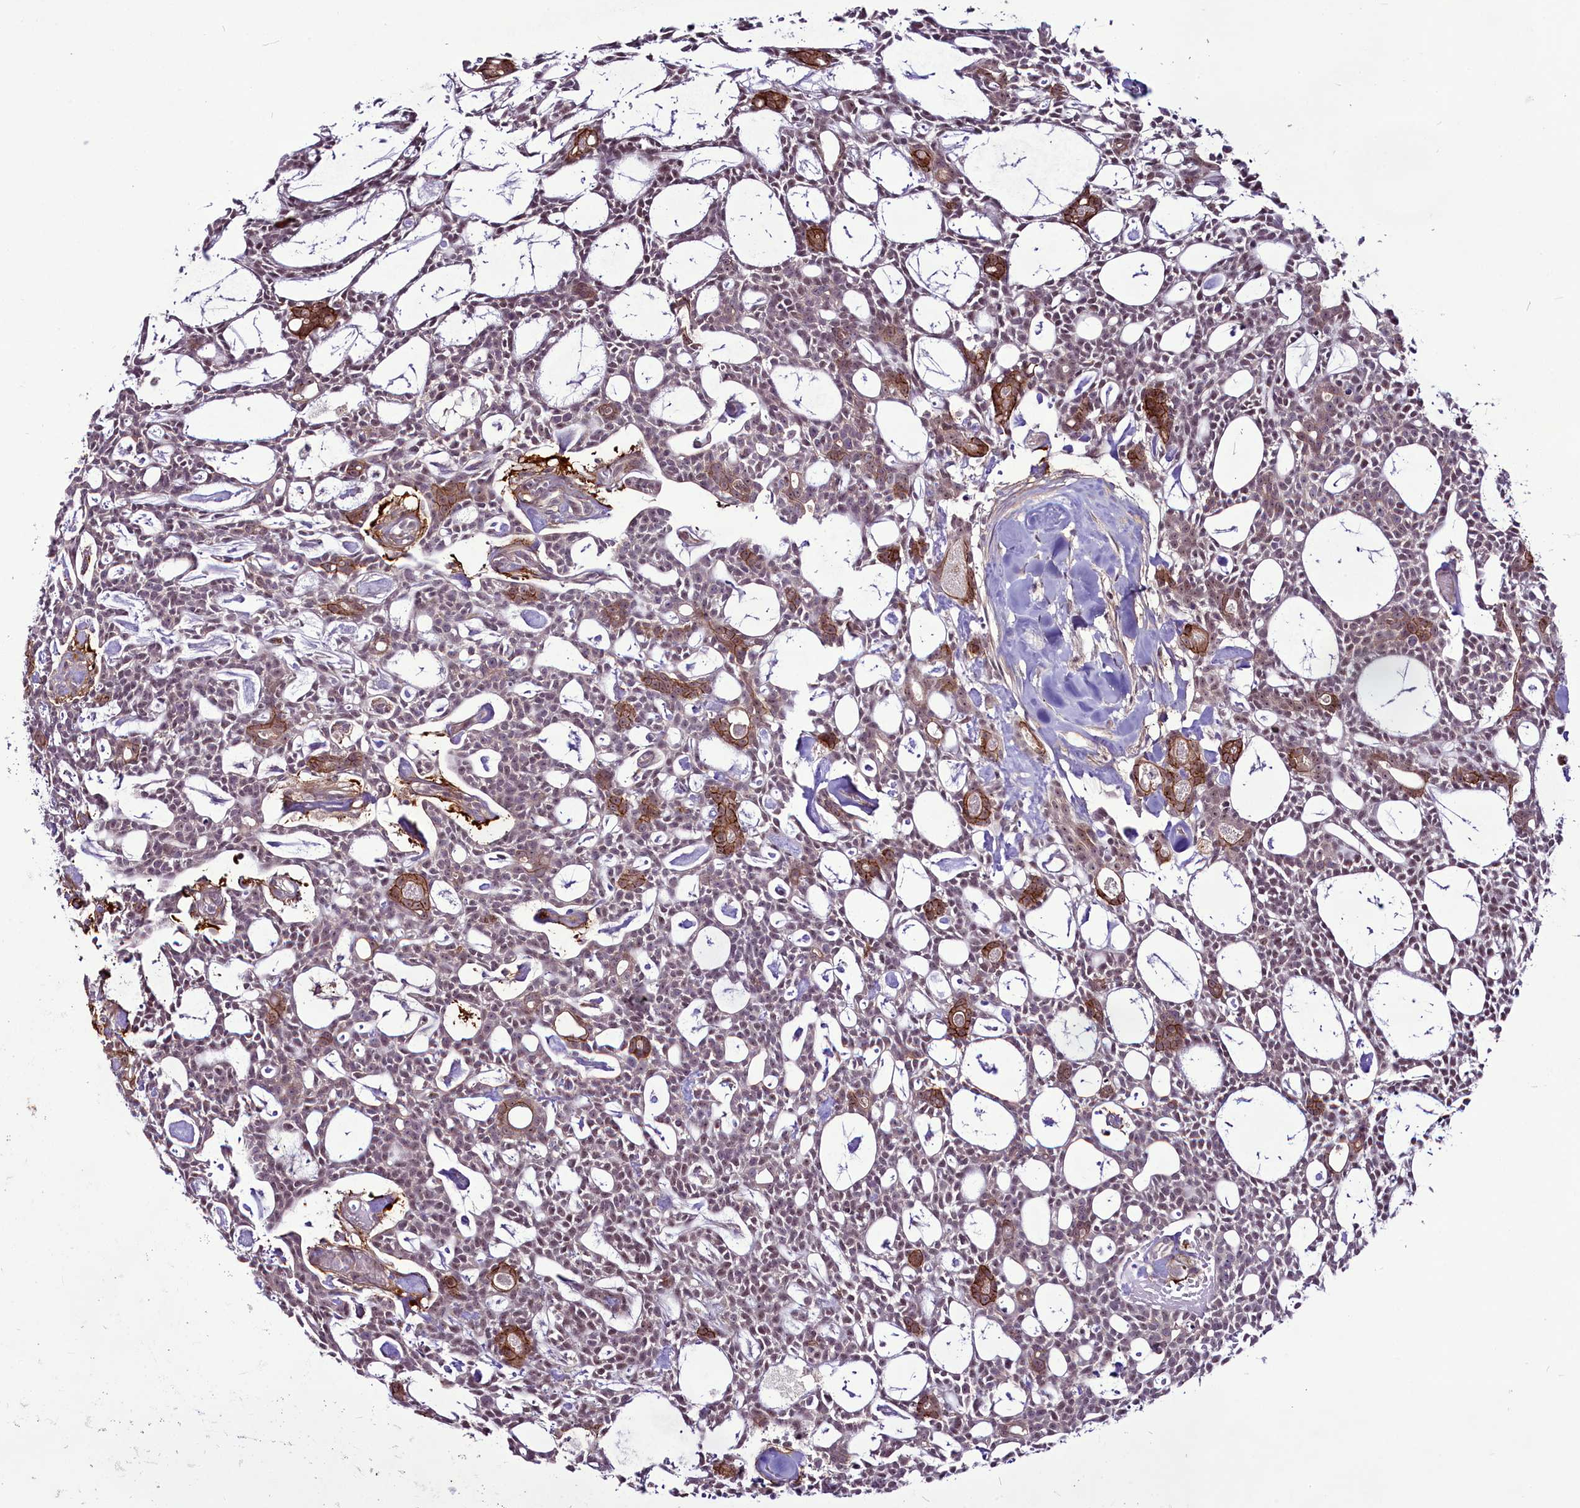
{"staining": {"intensity": "moderate", "quantity": "<25%", "location": "cytoplasmic/membranous,nuclear"}, "tissue": "head and neck cancer", "cell_type": "Tumor cells", "image_type": "cancer", "snomed": [{"axis": "morphology", "description": "Adenocarcinoma, NOS"}, {"axis": "topography", "description": "Salivary gland"}, {"axis": "topography", "description": "Head-Neck"}], "caption": "Protein positivity by immunohistochemistry (IHC) demonstrates moderate cytoplasmic/membranous and nuclear positivity in approximately <25% of tumor cells in head and neck adenocarcinoma.", "gene": "RSBN1", "patient": {"sex": "male", "age": 55}}